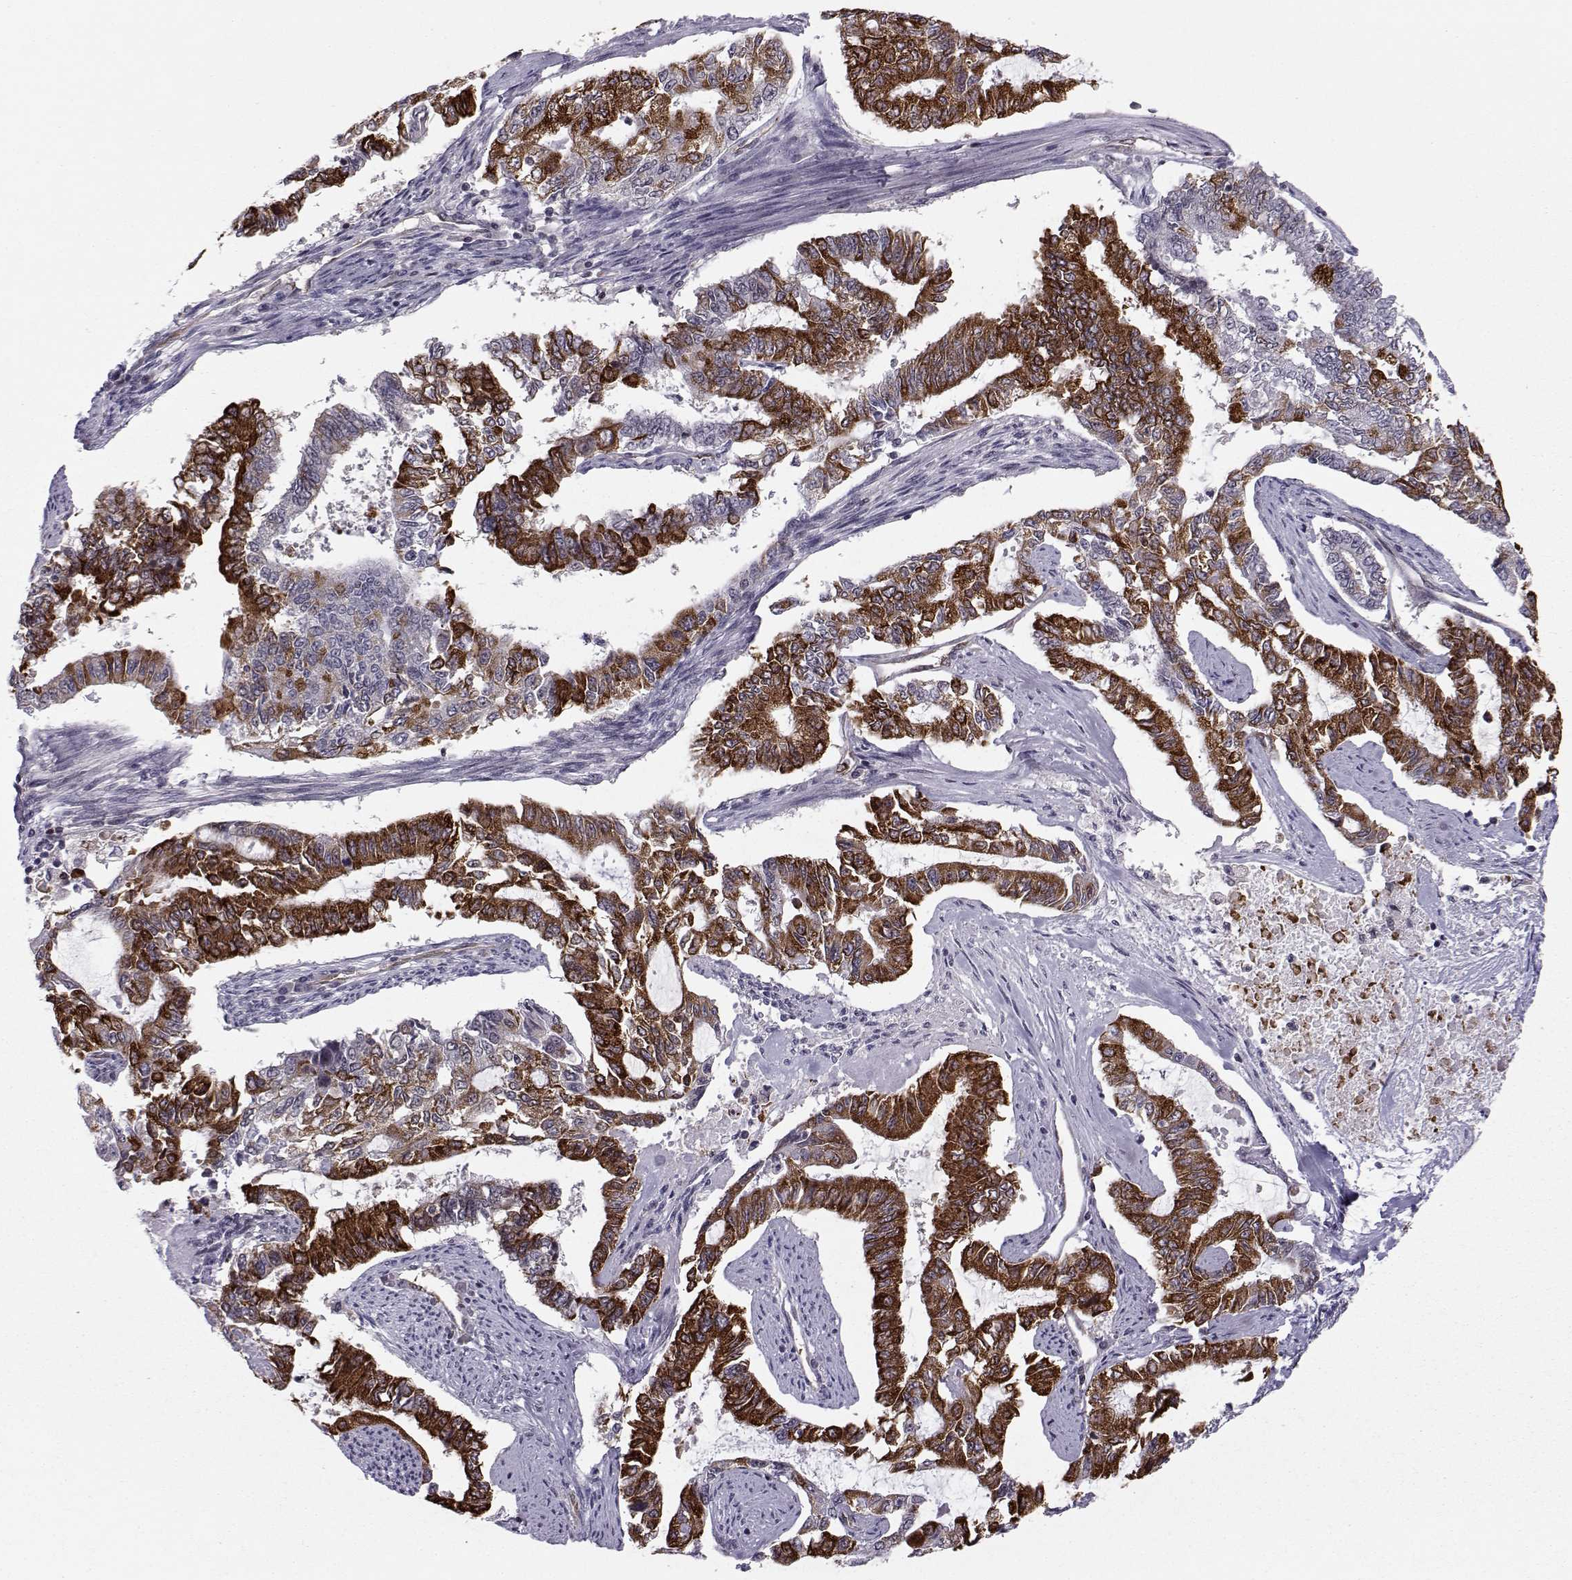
{"staining": {"intensity": "strong", "quantity": "25%-75%", "location": "cytoplasmic/membranous"}, "tissue": "endometrial cancer", "cell_type": "Tumor cells", "image_type": "cancer", "snomed": [{"axis": "morphology", "description": "Adenocarcinoma, NOS"}, {"axis": "topography", "description": "Uterus"}], "caption": "An image of human adenocarcinoma (endometrial) stained for a protein demonstrates strong cytoplasmic/membranous brown staining in tumor cells.", "gene": "KIF13B", "patient": {"sex": "female", "age": 59}}